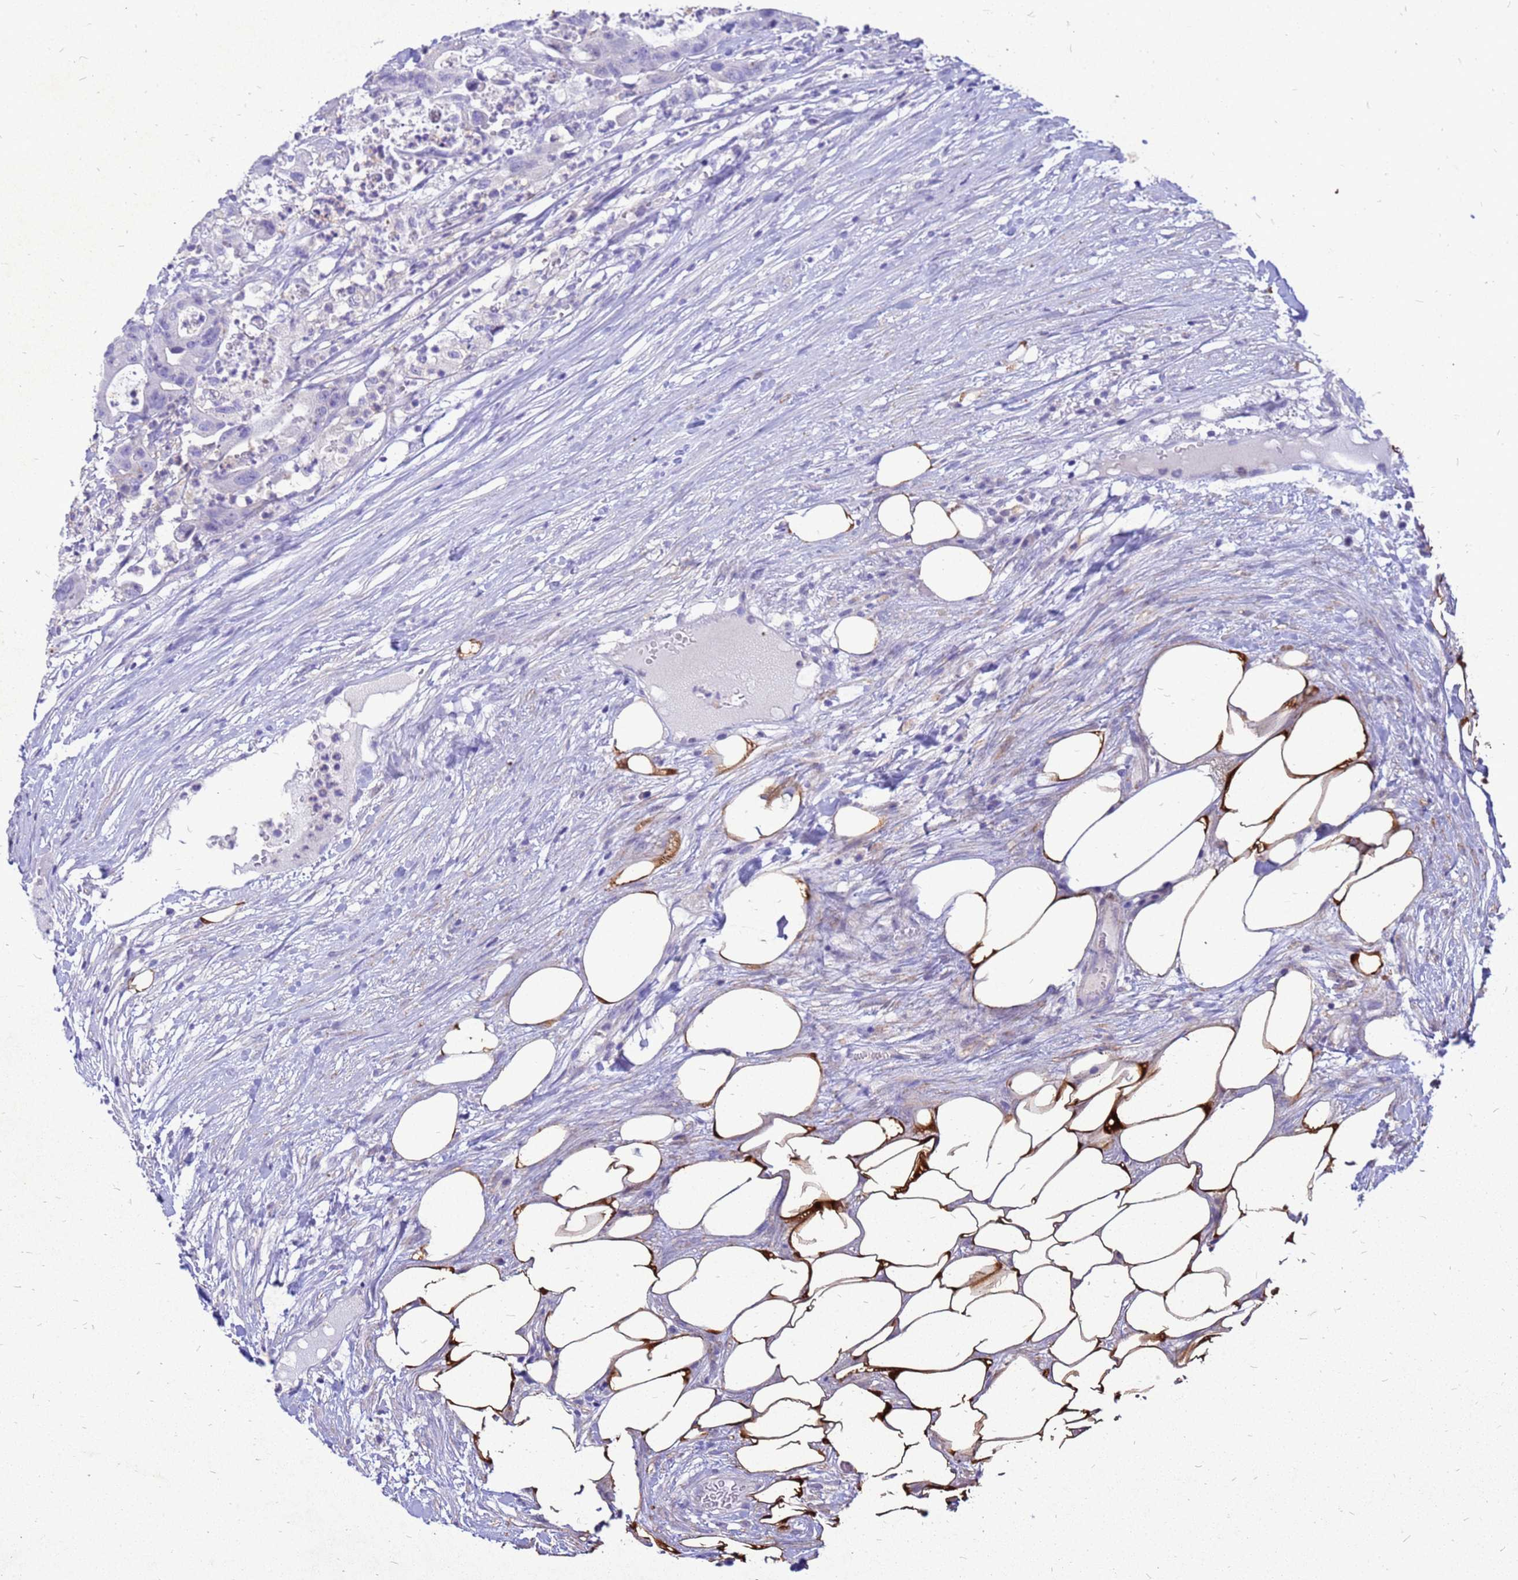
{"staining": {"intensity": "negative", "quantity": "none", "location": "none"}, "tissue": "colorectal cancer", "cell_type": "Tumor cells", "image_type": "cancer", "snomed": [{"axis": "morphology", "description": "Adenocarcinoma, NOS"}, {"axis": "topography", "description": "Colon"}], "caption": "Immunohistochemical staining of human colorectal cancer (adenocarcinoma) shows no significant expression in tumor cells. (DAB immunohistochemistry (IHC), high magnification).", "gene": "AKR1C1", "patient": {"sex": "female", "age": 84}}